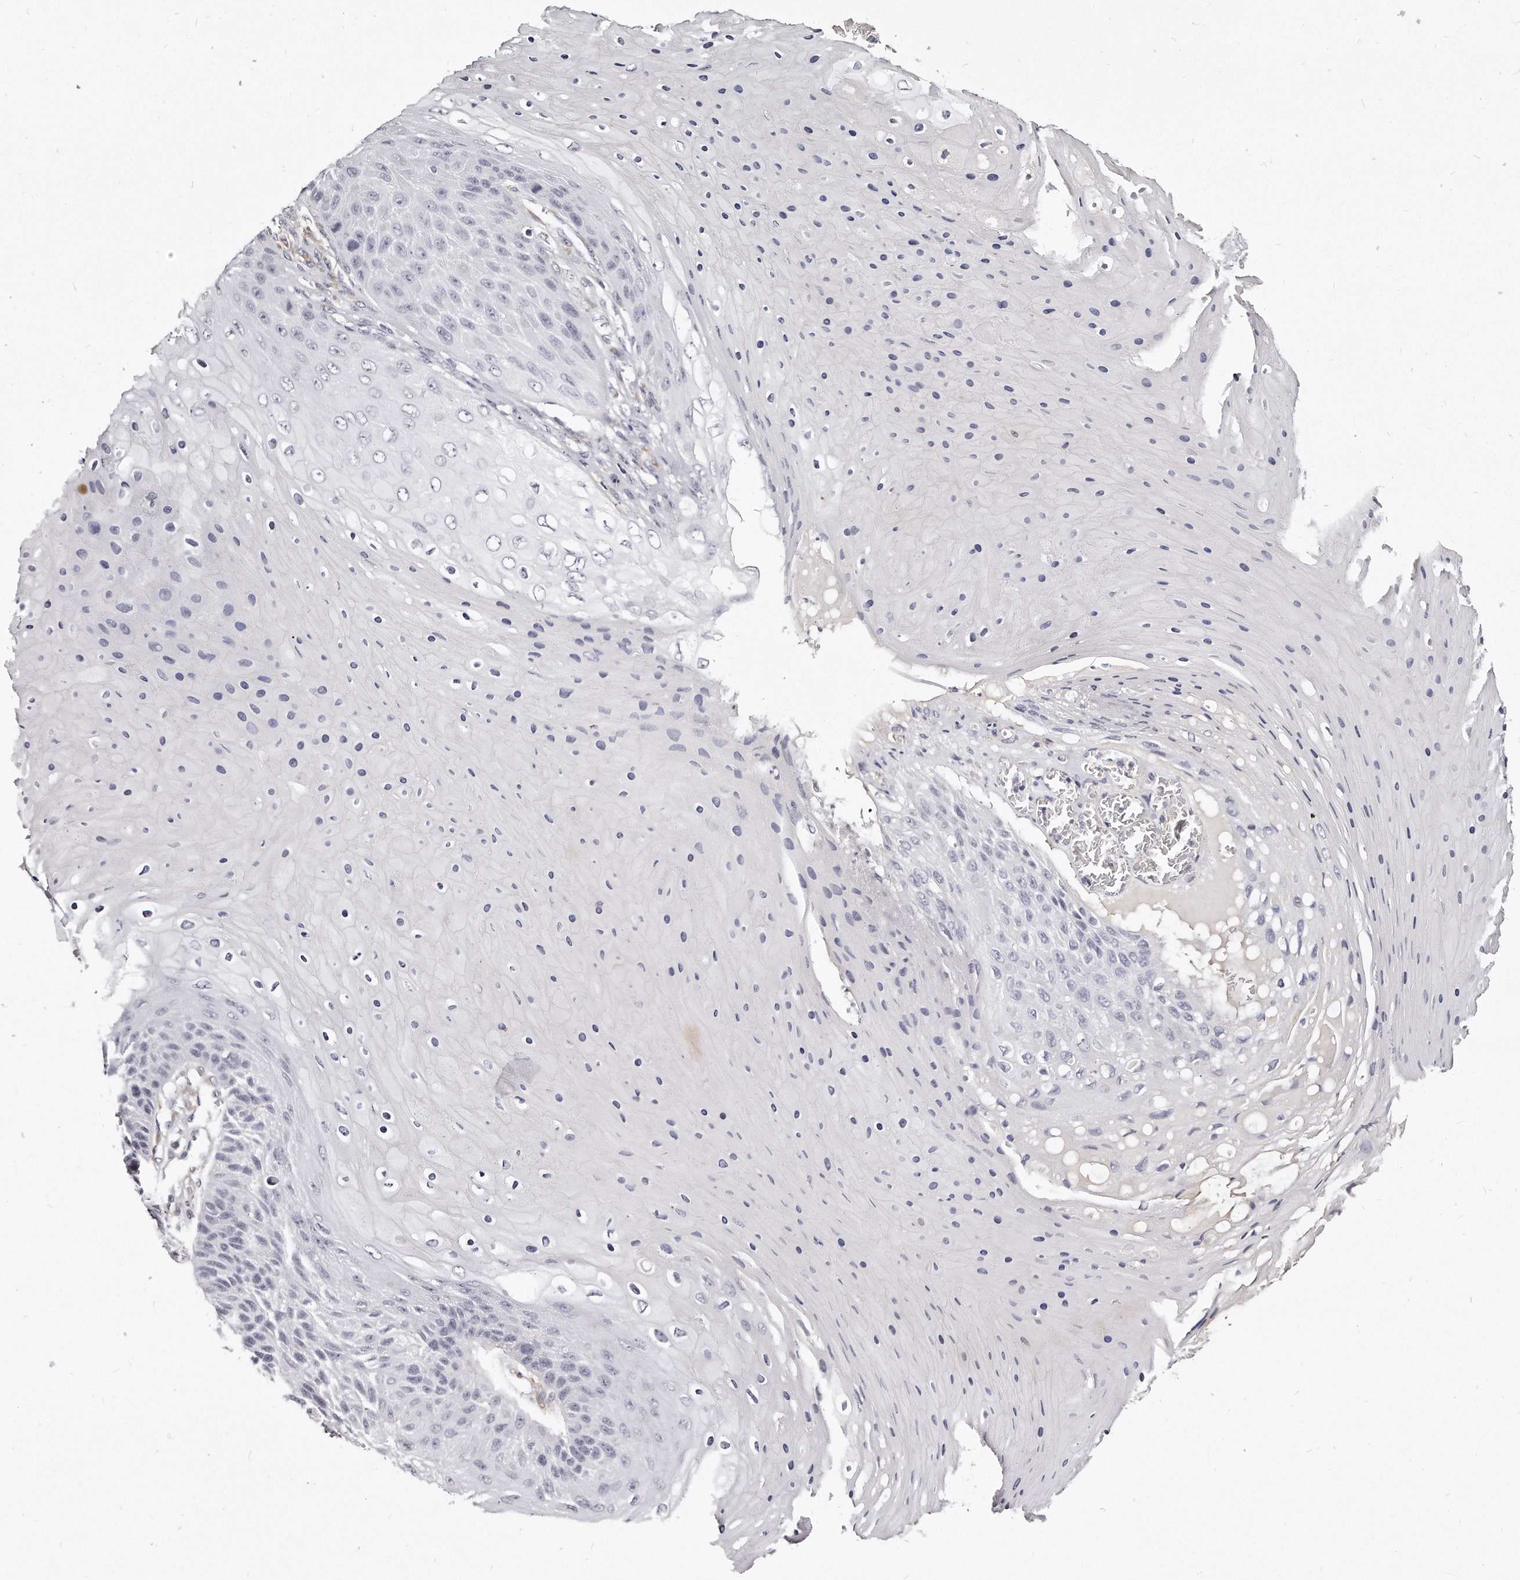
{"staining": {"intensity": "negative", "quantity": "none", "location": "none"}, "tissue": "skin cancer", "cell_type": "Tumor cells", "image_type": "cancer", "snomed": [{"axis": "morphology", "description": "Squamous cell carcinoma, NOS"}, {"axis": "topography", "description": "Skin"}], "caption": "Tumor cells show no significant positivity in skin squamous cell carcinoma. (DAB IHC, high magnification).", "gene": "LMOD1", "patient": {"sex": "female", "age": 88}}